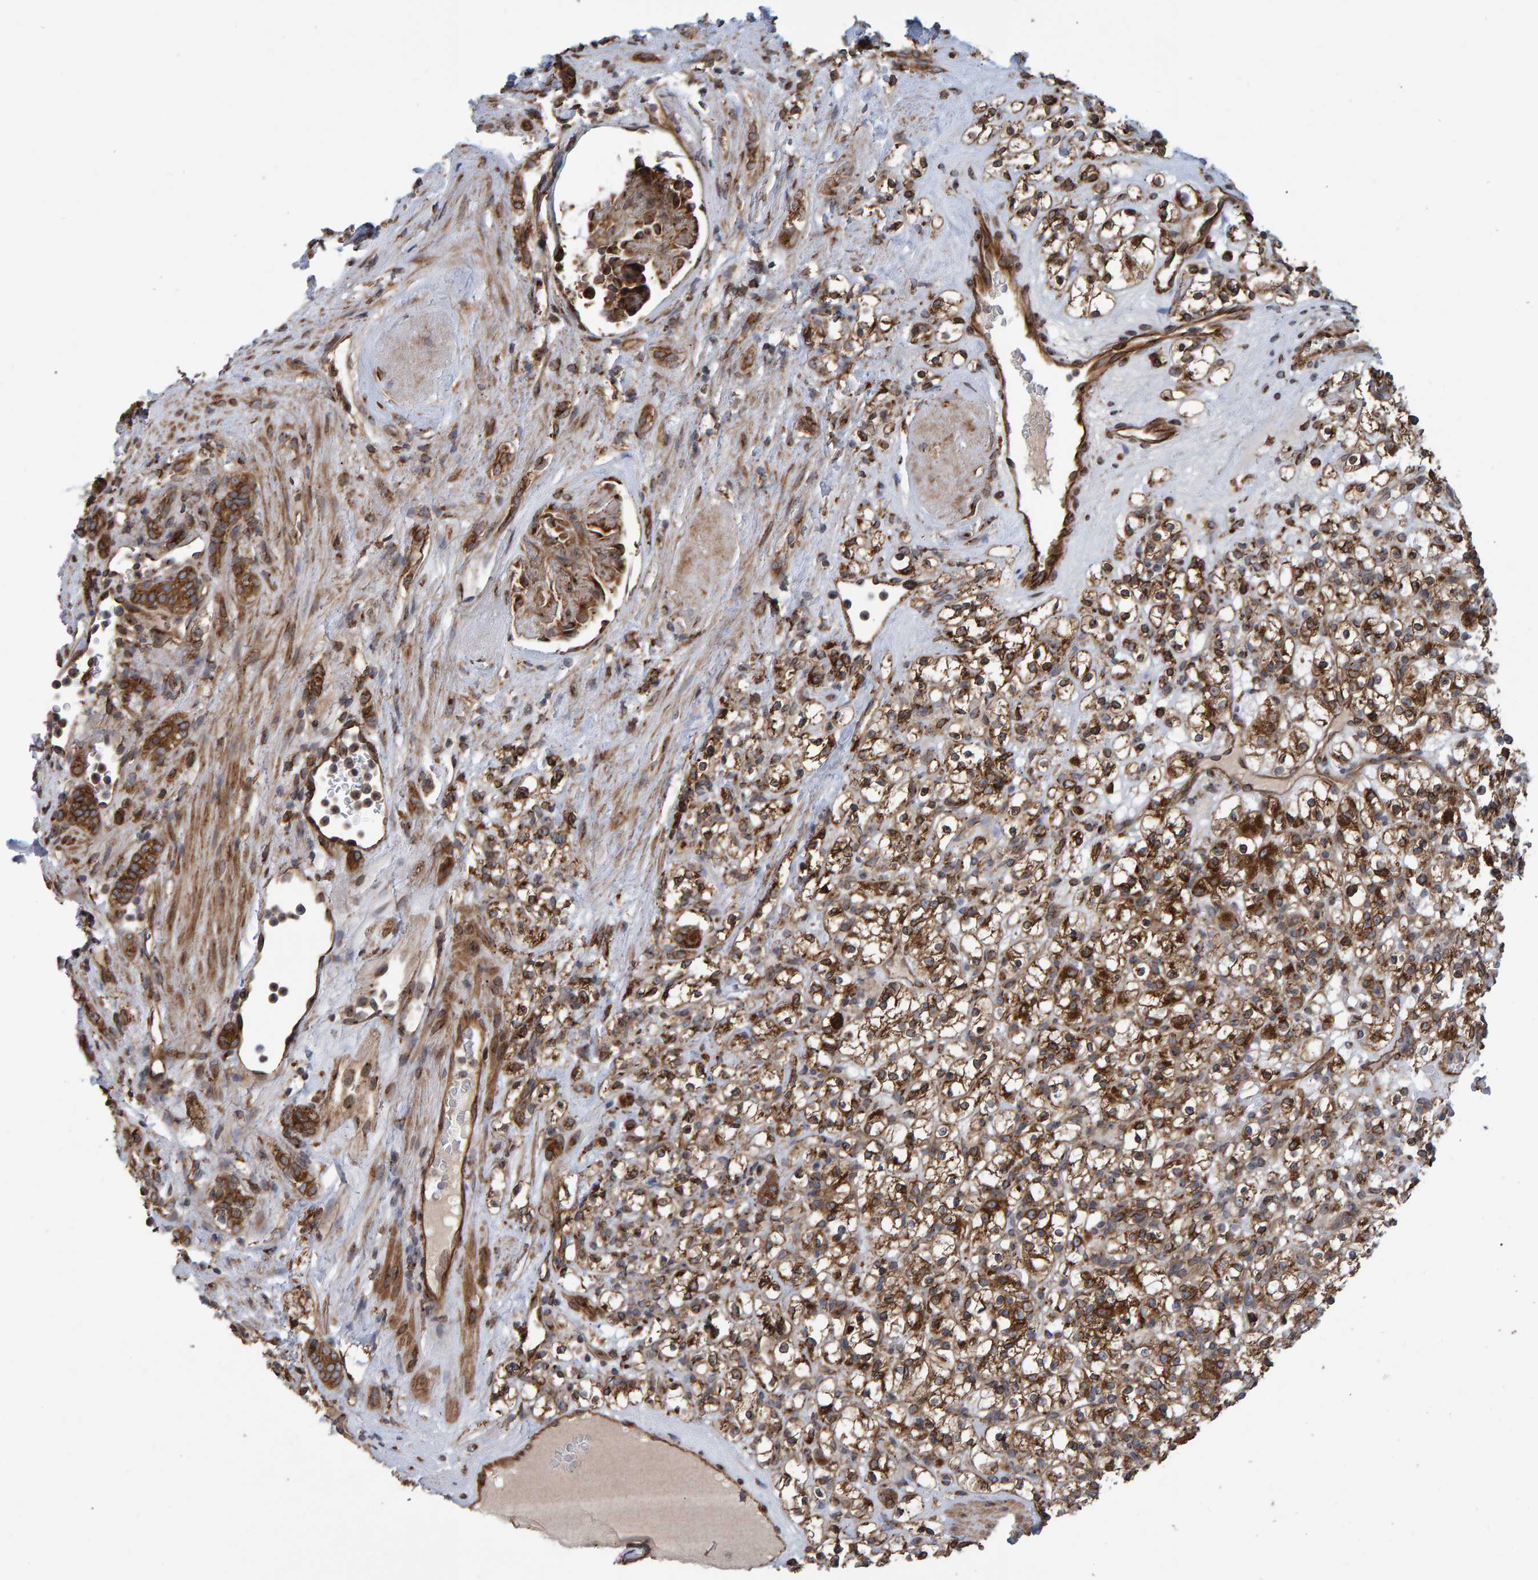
{"staining": {"intensity": "moderate", "quantity": ">75%", "location": "cytoplasmic/membranous"}, "tissue": "renal cancer", "cell_type": "Tumor cells", "image_type": "cancer", "snomed": [{"axis": "morphology", "description": "Normal tissue, NOS"}, {"axis": "morphology", "description": "Adenocarcinoma, NOS"}, {"axis": "topography", "description": "Kidney"}], "caption": "IHC photomicrograph of renal cancer stained for a protein (brown), which displays medium levels of moderate cytoplasmic/membranous positivity in approximately >75% of tumor cells.", "gene": "FAM117A", "patient": {"sex": "female", "age": 72}}